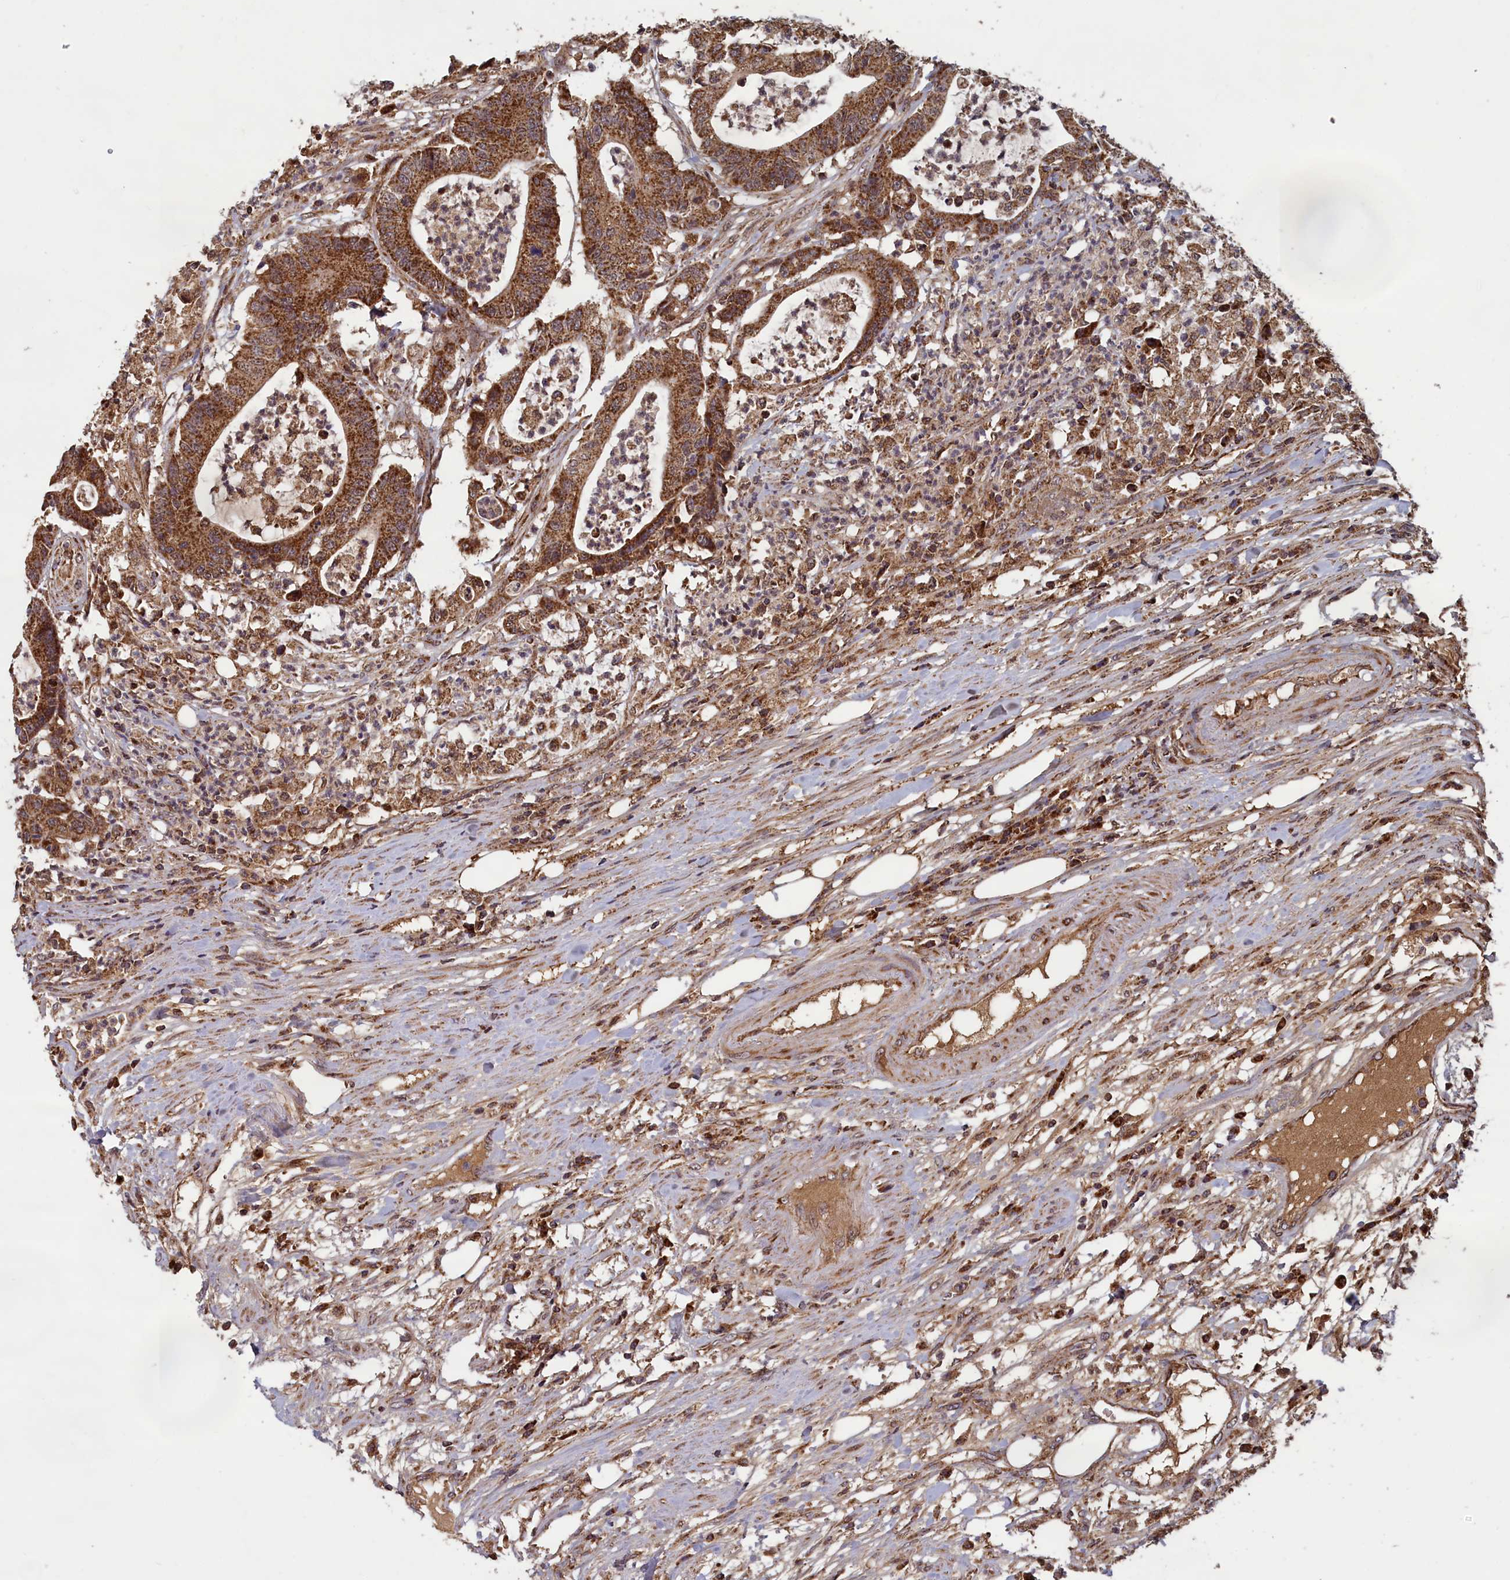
{"staining": {"intensity": "strong", "quantity": ">75%", "location": "cytoplasmic/membranous"}, "tissue": "colorectal cancer", "cell_type": "Tumor cells", "image_type": "cancer", "snomed": [{"axis": "morphology", "description": "Adenocarcinoma, NOS"}, {"axis": "topography", "description": "Colon"}], "caption": "Immunohistochemical staining of human colorectal cancer (adenocarcinoma) demonstrates strong cytoplasmic/membranous protein positivity in about >75% of tumor cells.", "gene": "CCDC15", "patient": {"sex": "female", "age": 84}}